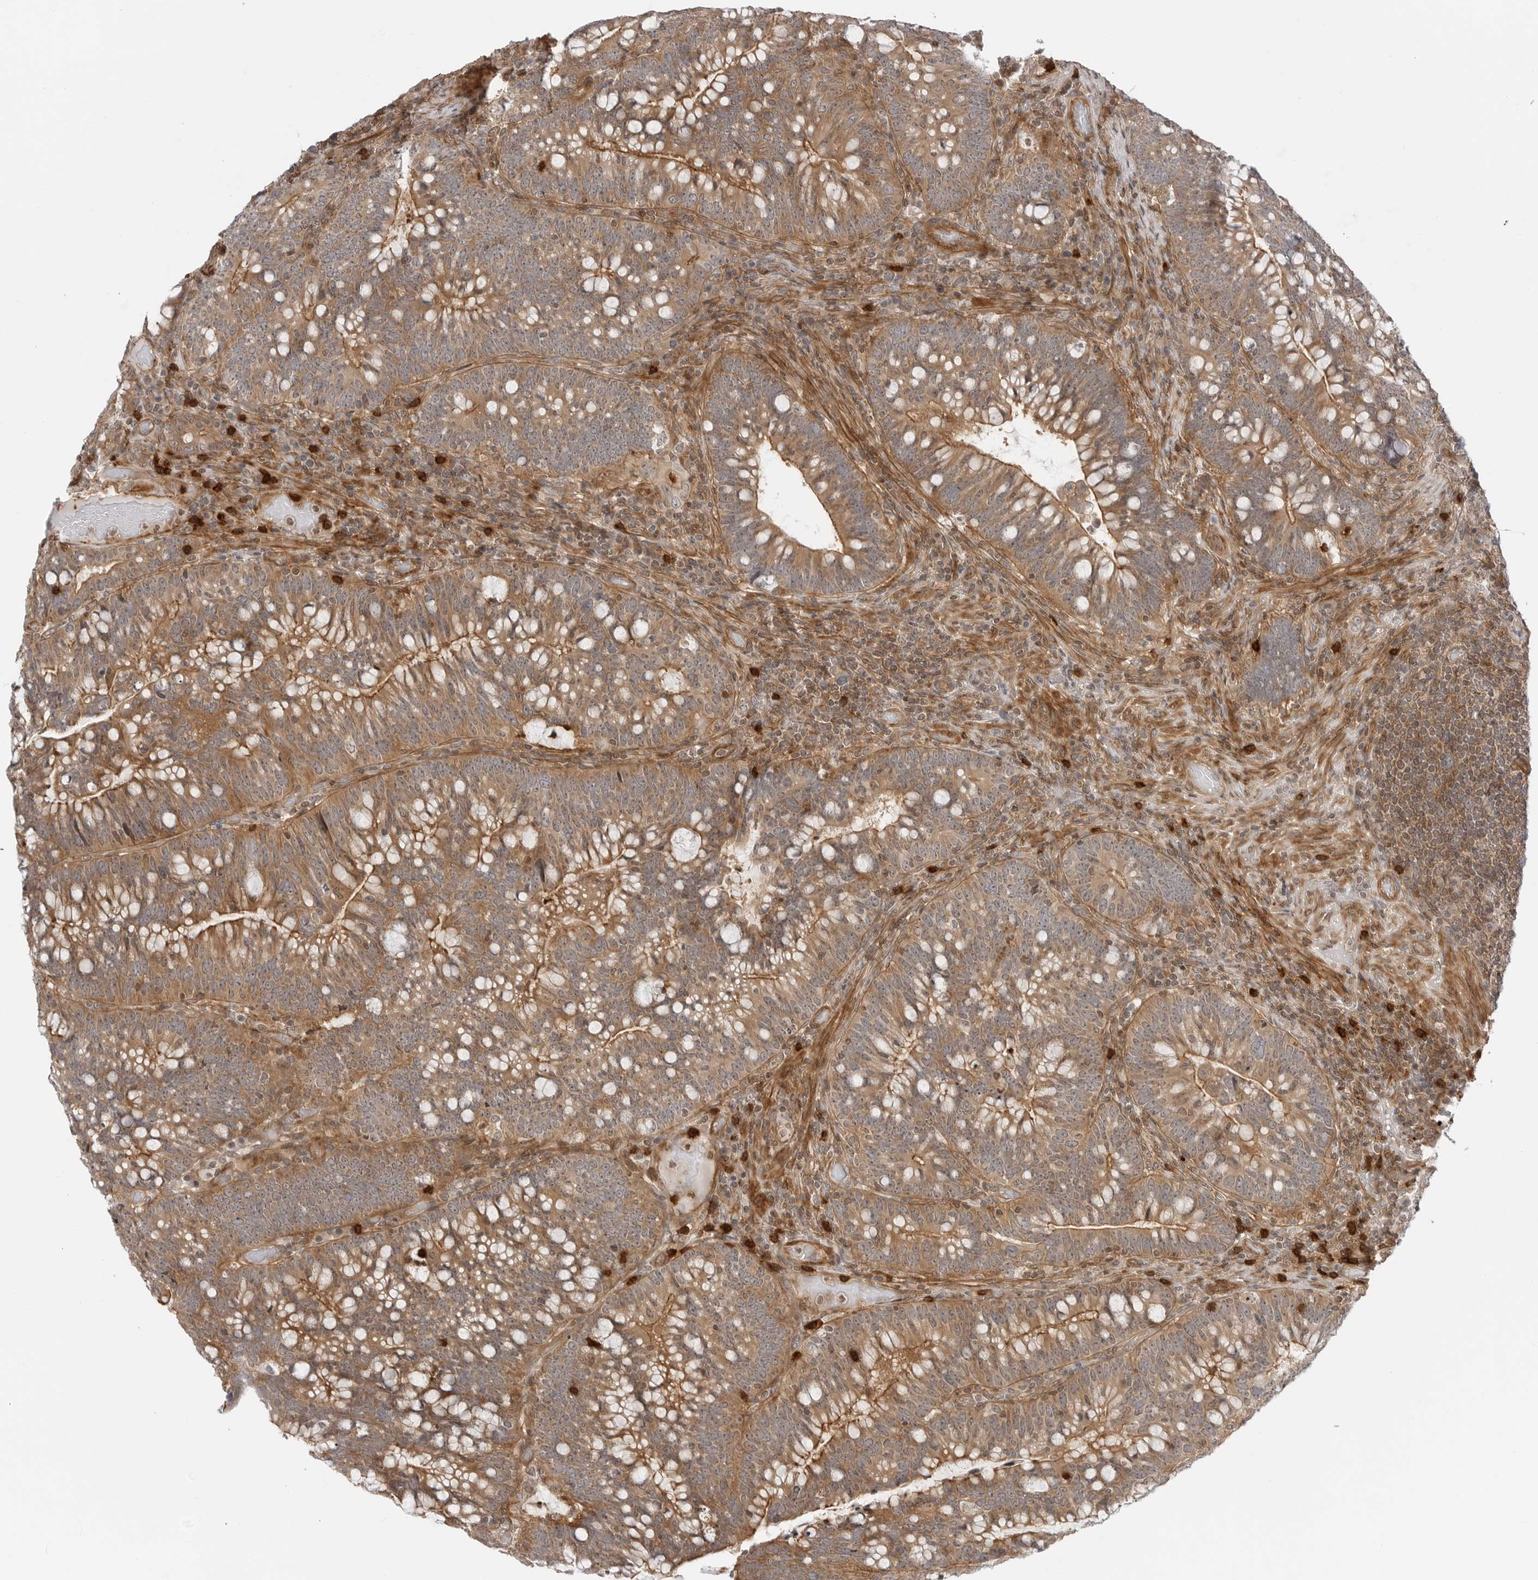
{"staining": {"intensity": "moderate", "quantity": ">75%", "location": "cytoplasmic/membranous"}, "tissue": "colorectal cancer", "cell_type": "Tumor cells", "image_type": "cancer", "snomed": [{"axis": "morphology", "description": "Adenocarcinoma, NOS"}, {"axis": "topography", "description": "Colon"}], "caption": "This photomicrograph shows colorectal cancer (adenocarcinoma) stained with IHC to label a protein in brown. The cytoplasmic/membranous of tumor cells show moderate positivity for the protein. Nuclei are counter-stained blue.", "gene": "STXBP3", "patient": {"sex": "female", "age": 66}}